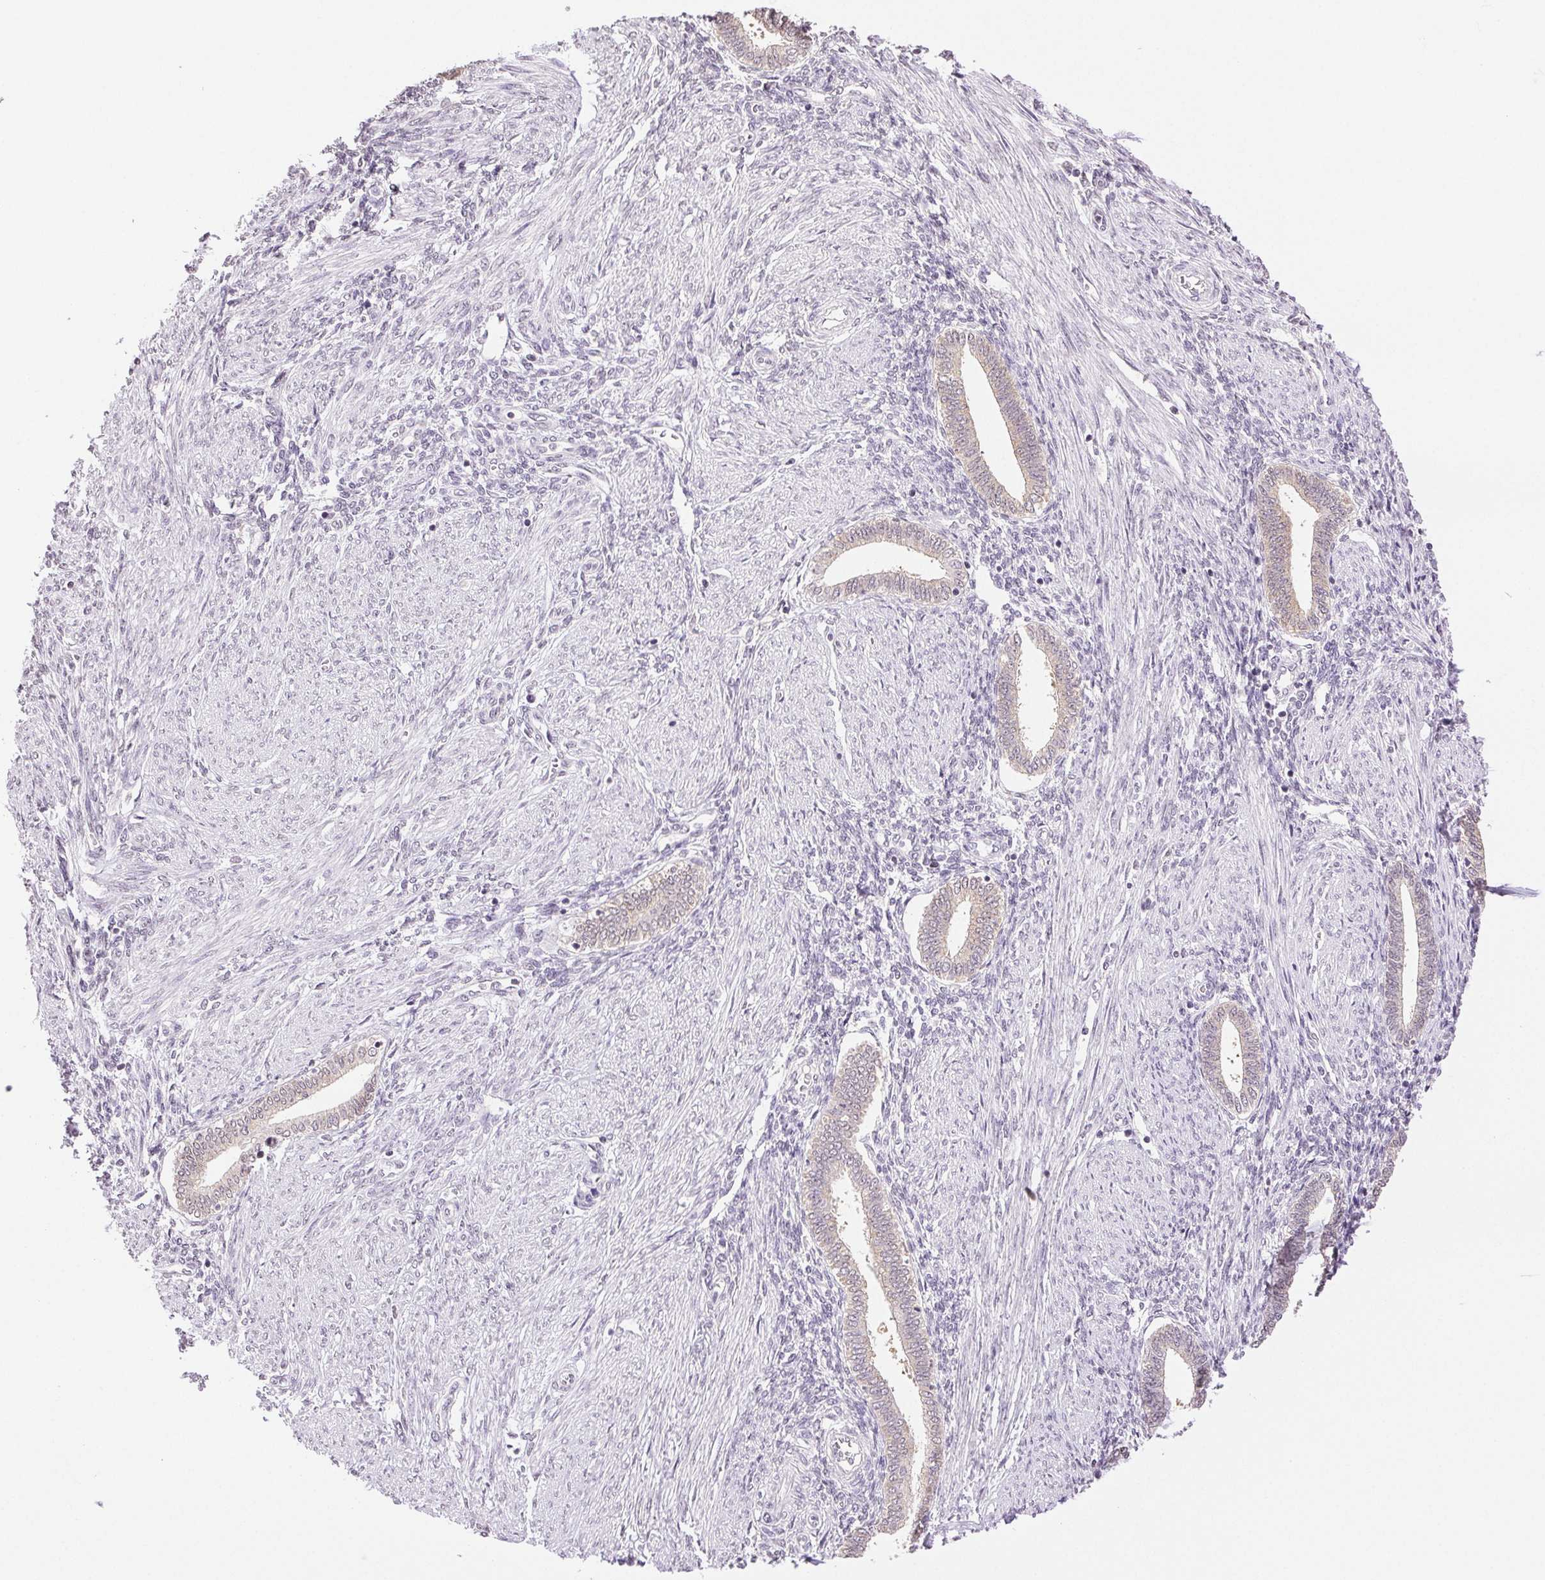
{"staining": {"intensity": "negative", "quantity": "none", "location": "none"}, "tissue": "endometrium", "cell_type": "Cells in endometrial stroma", "image_type": "normal", "snomed": [{"axis": "morphology", "description": "Normal tissue, NOS"}, {"axis": "topography", "description": "Endometrium"}], "caption": "The micrograph reveals no staining of cells in endometrial stroma in benign endometrium. (DAB immunohistochemistry visualized using brightfield microscopy, high magnification).", "gene": "TNNT3", "patient": {"sex": "female", "age": 42}}